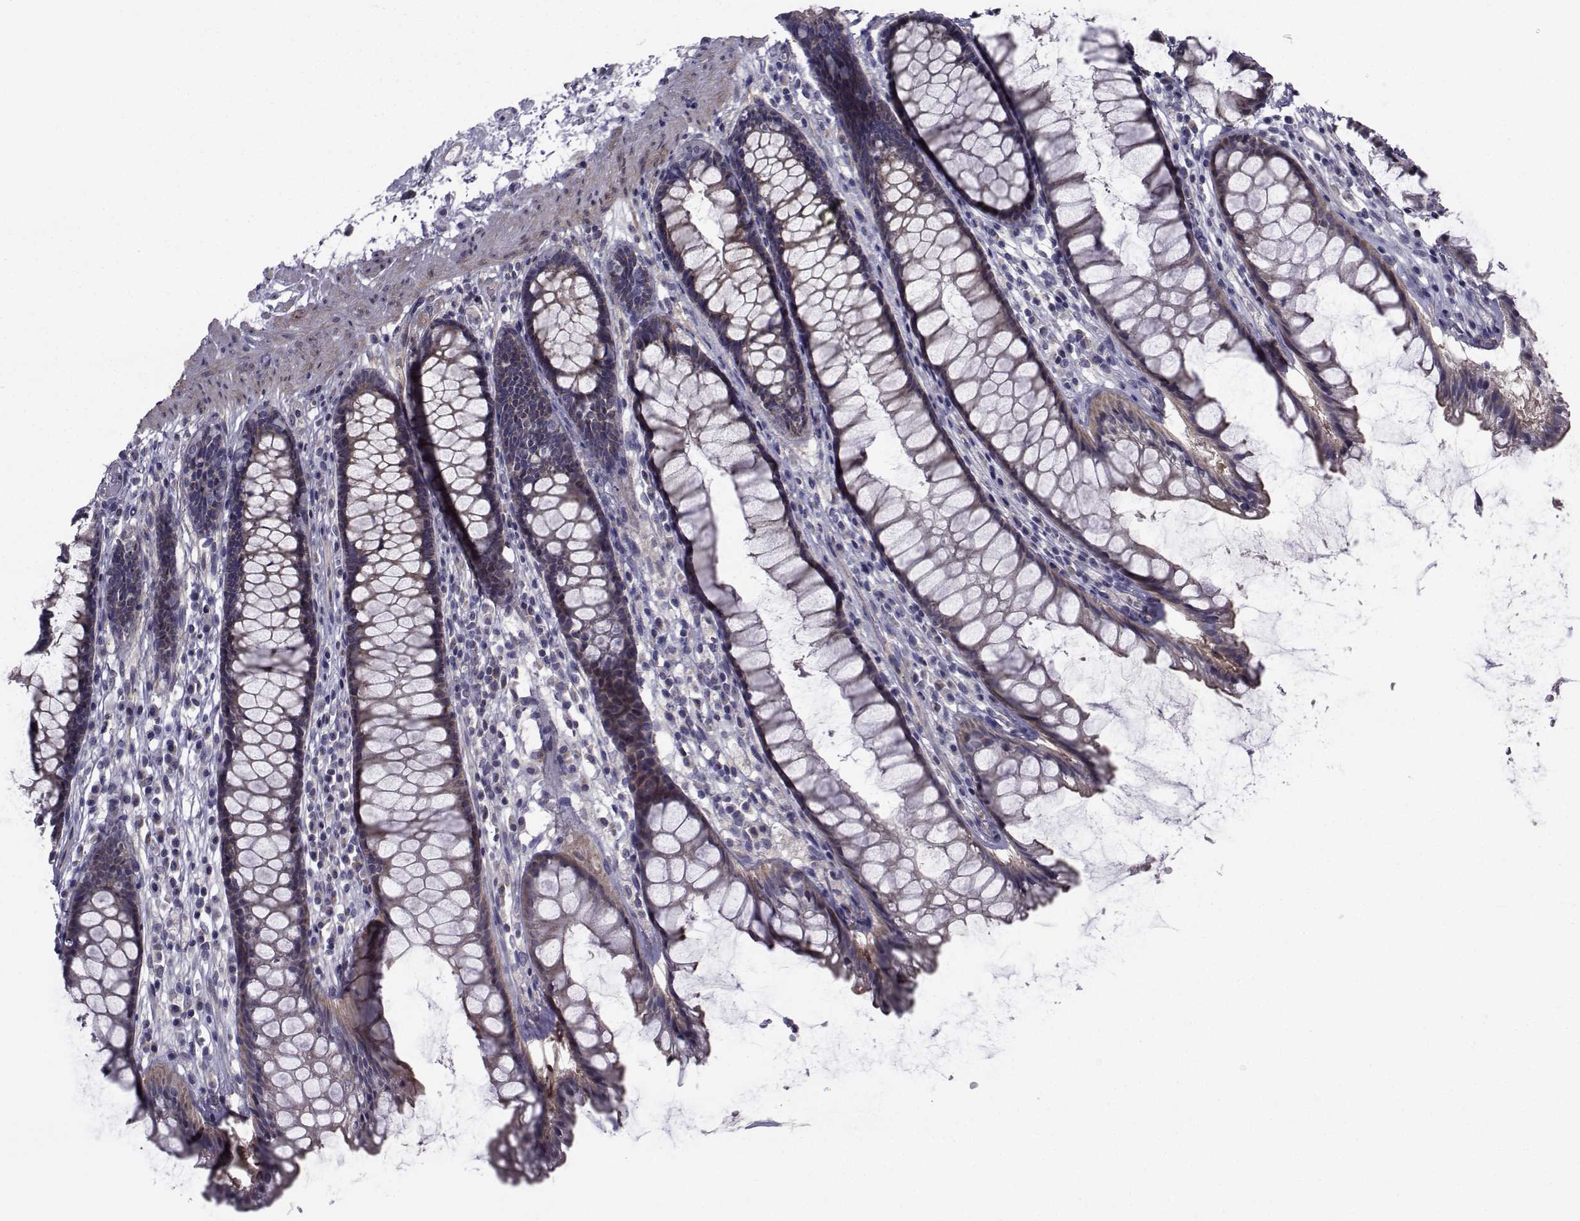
{"staining": {"intensity": "moderate", "quantity": "<25%", "location": "cytoplasmic/membranous"}, "tissue": "rectum", "cell_type": "Glandular cells", "image_type": "normal", "snomed": [{"axis": "morphology", "description": "Normal tissue, NOS"}, {"axis": "topography", "description": "Rectum"}], "caption": "The micrograph displays a brown stain indicating the presence of a protein in the cytoplasmic/membranous of glandular cells in rectum. (DAB (3,3'-diaminobenzidine) = brown stain, brightfield microscopy at high magnification).", "gene": "CFAP74", "patient": {"sex": "male", "age": 72}}